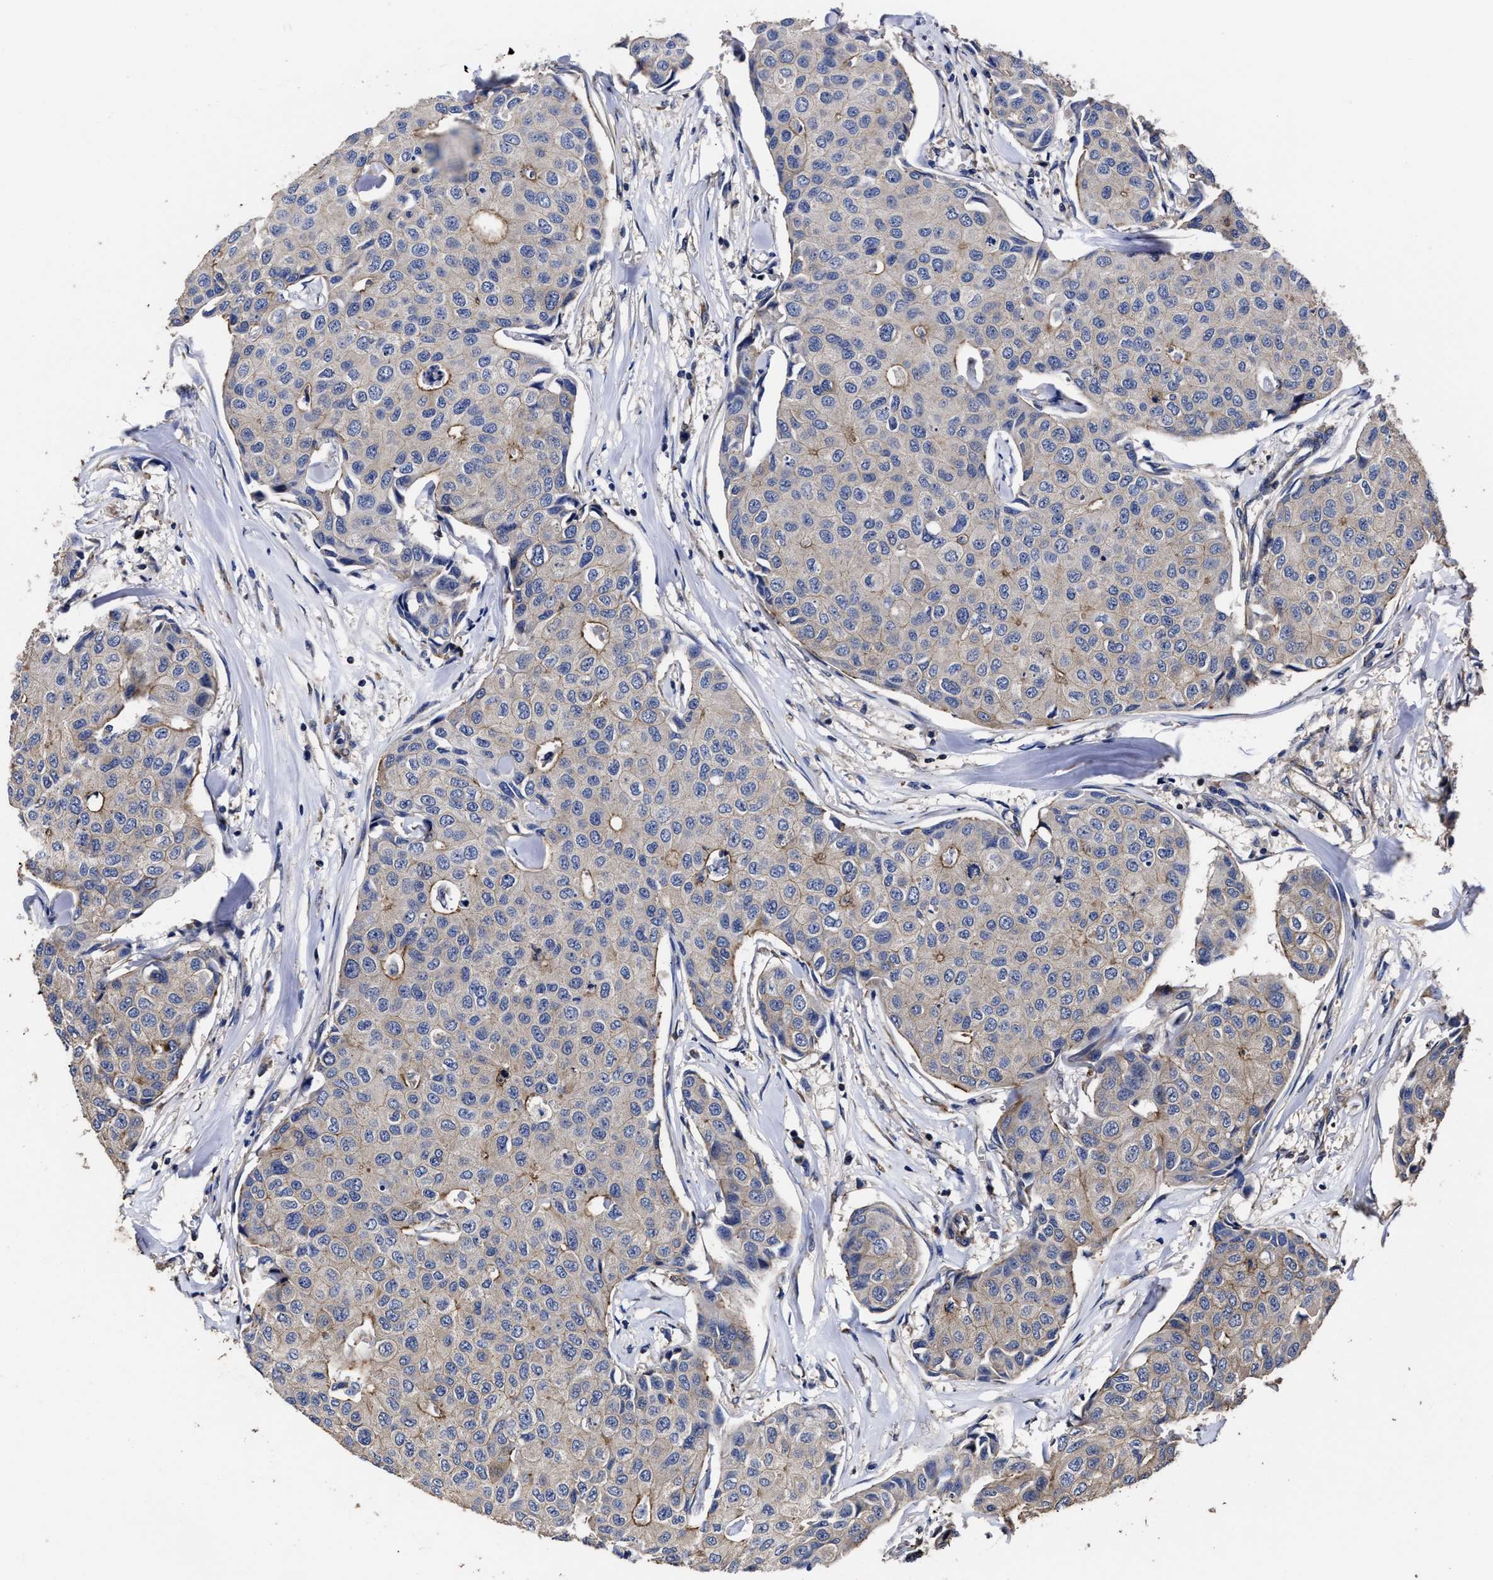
{"staining": {"intensity": "negative", "quantity": "none", "location": "none"}, "tissue": "breast cancer", "cell_type": "Tumor cells", "image_type": "cancer", "snomed": [{"axis": "morphology", "description": "Duct carcinoma"}, {"axis": "topography", "description": "Breast"}], "caption": "Immunohistochemistry (IHC) of human breast invasive ductal carcinoma shows no expression in tumor cells.", "gene": "AVEN", "patient": {"sex": "female", "age": 80}}